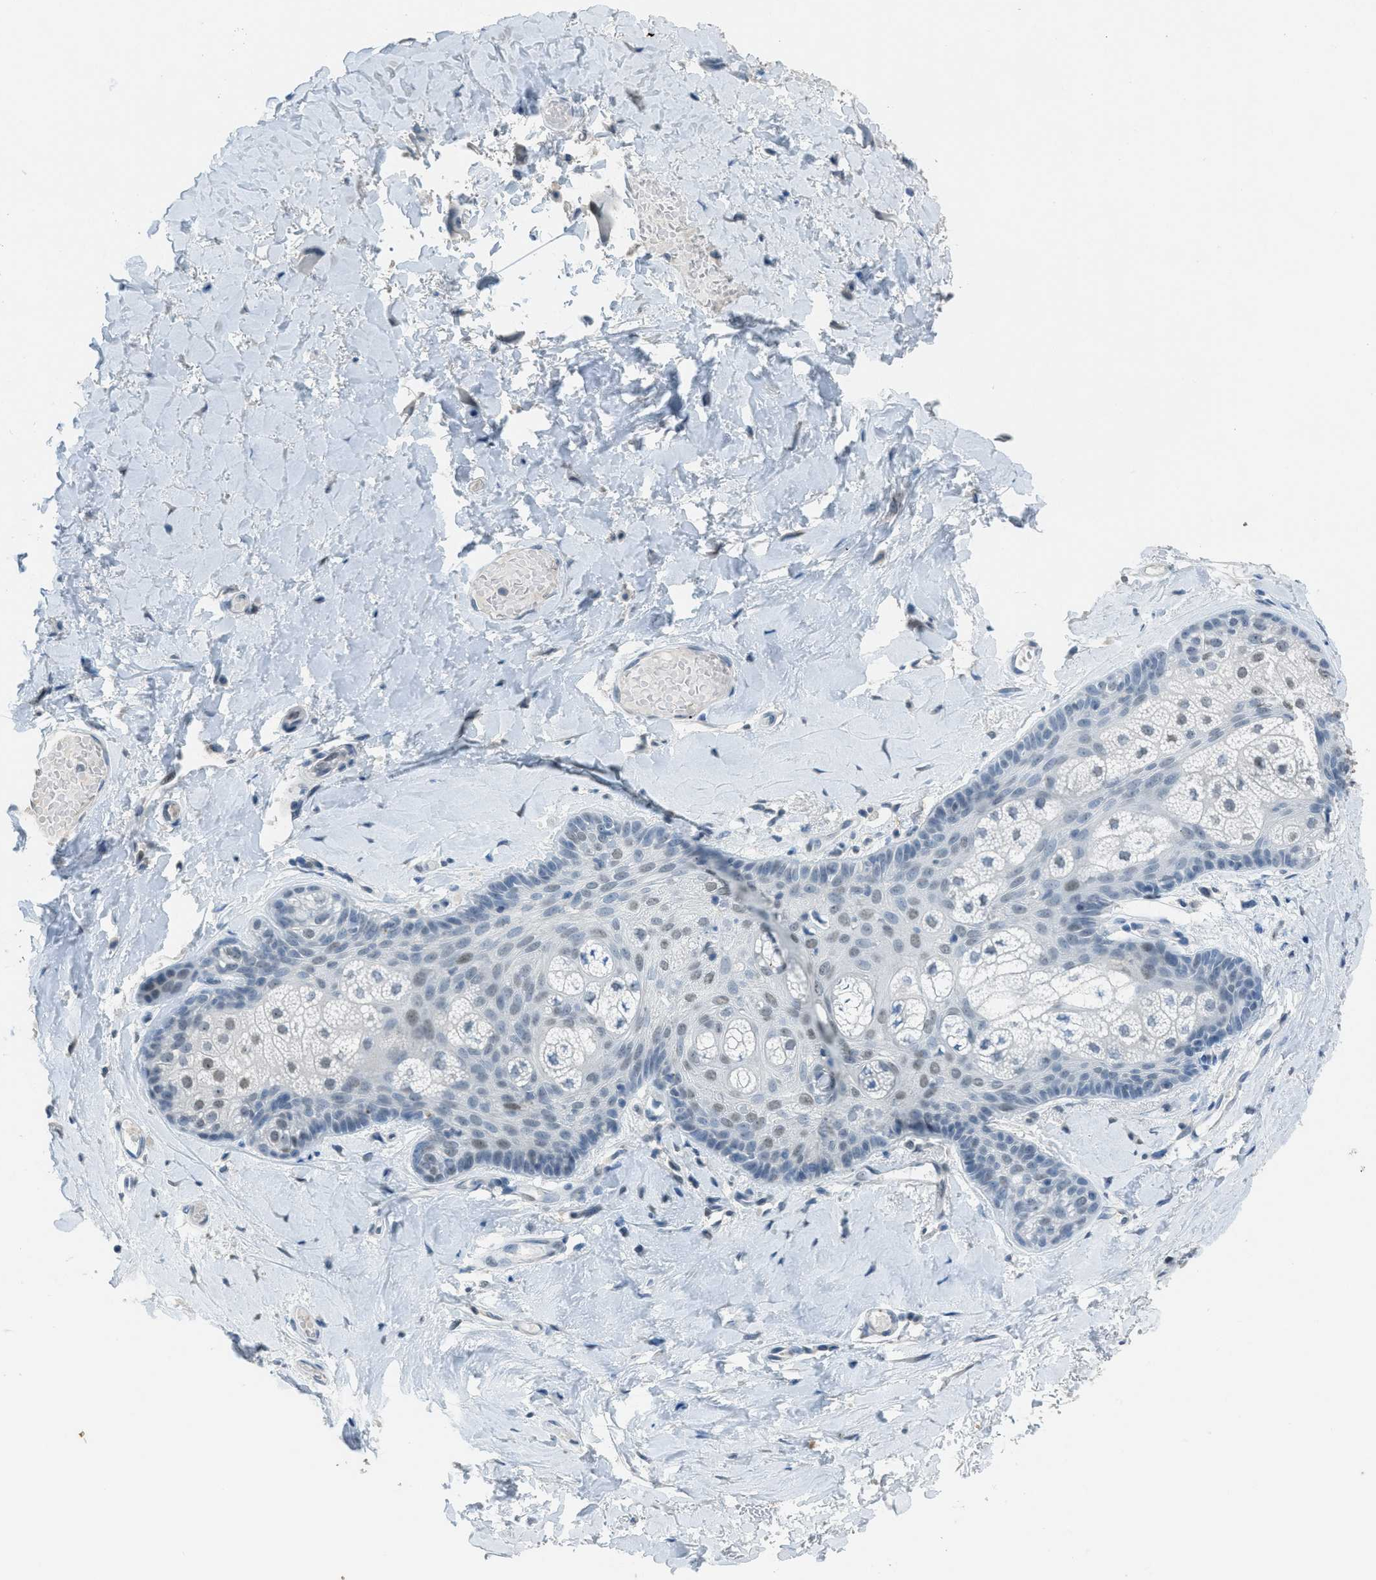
{"staining": {"intensity": "weak", "quantity": "<25%", "location": "nuclear"}, "tissue": "skin", "cell_type": "Epidermal cells", "image_type": "normal", "snomed": [{"axis": "morphology", "description": "Normal tissue, NOS"}, {"axis": "topography", "description": "Anal"}], "caption": "Protein analysis of unremarkable skin exhibits no significant positivity in epidermal cells.", "gene": "TTC13", "patient": {"sex": "male", "age": 69}}